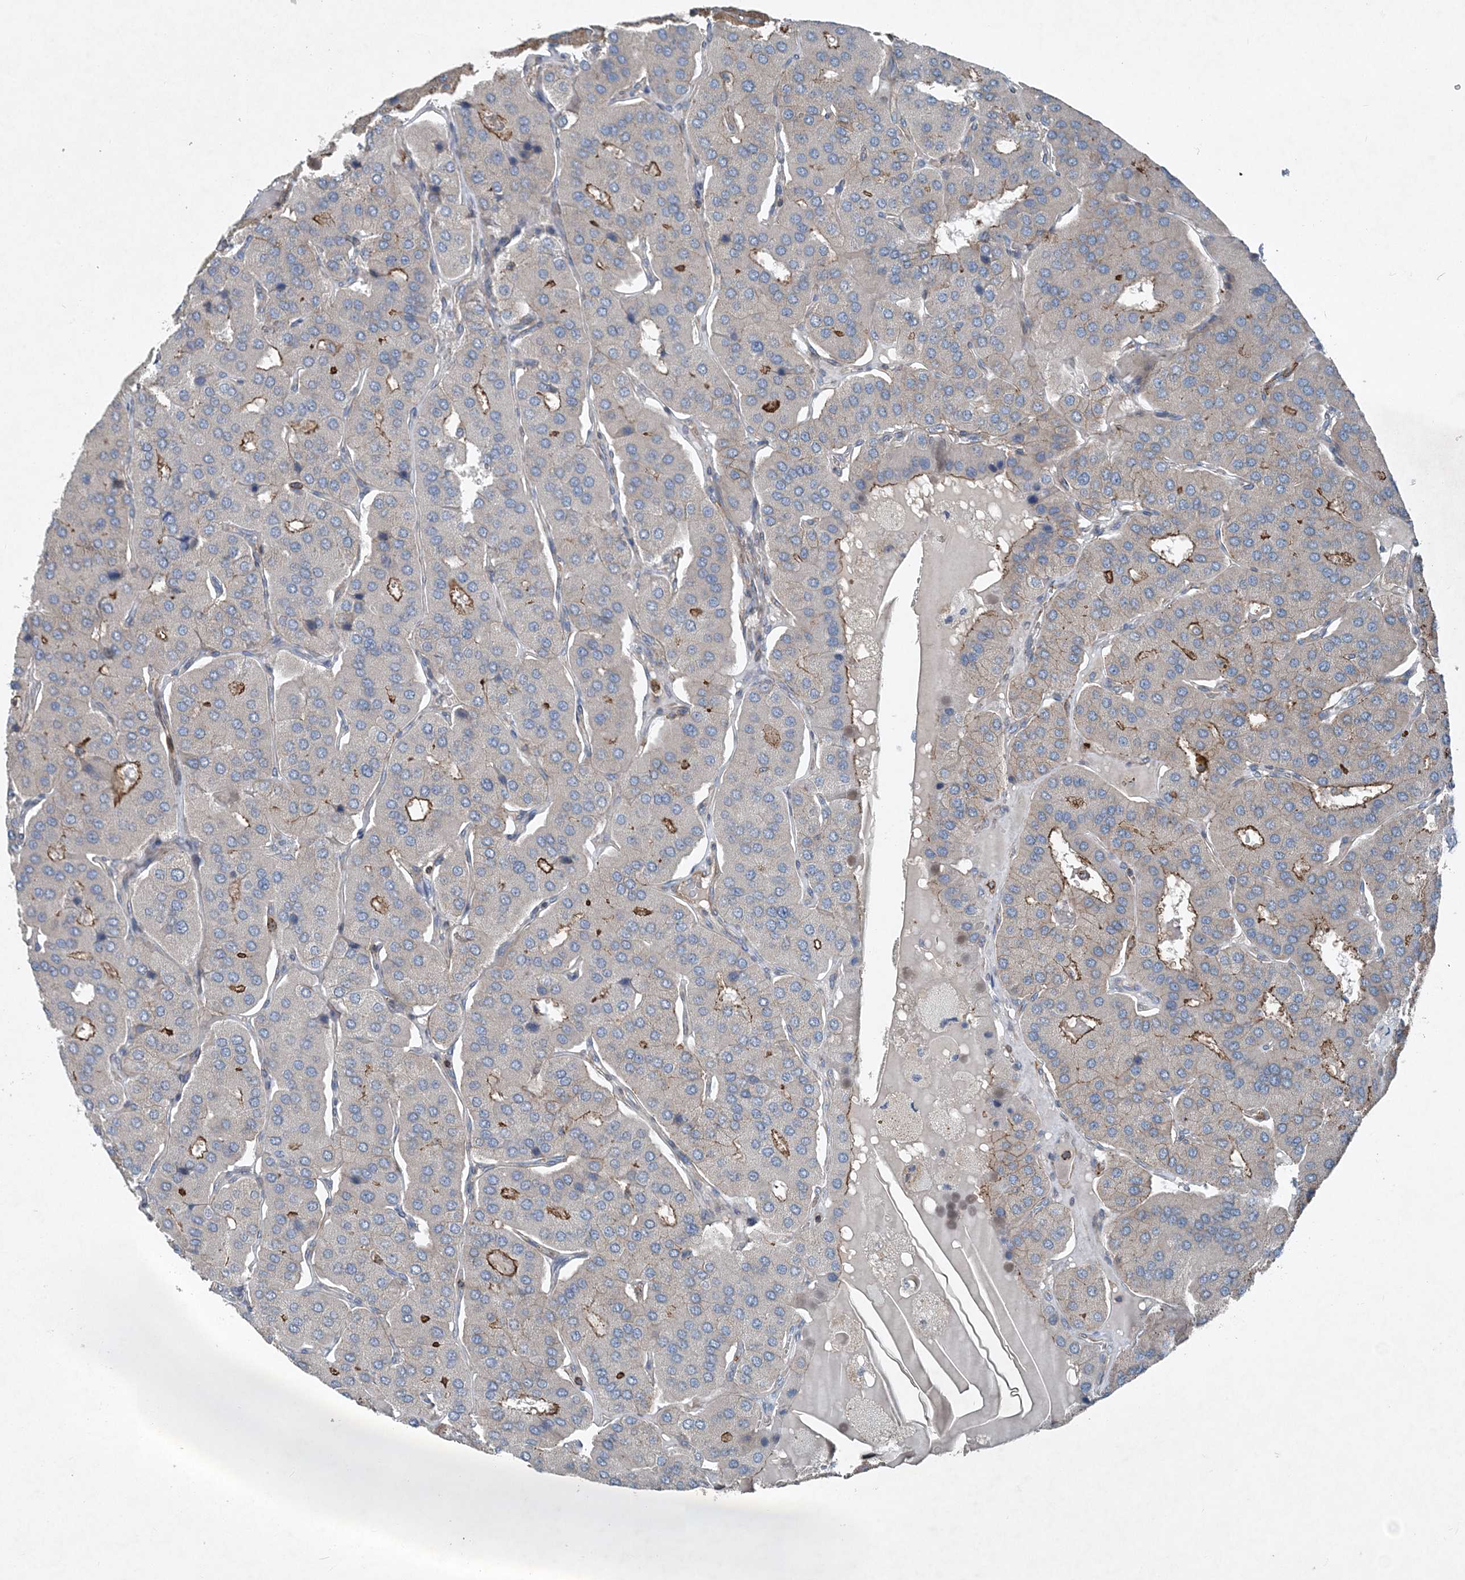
{"staining": {"intensity": "moderate", "quantity": "<25%", "location": "cytoplasmic/membranous"}, "tissue": "parathyroid gland", "cell_type": "Glandular cells", "image_type": "normal", "snomed": [{"axis": "morphology", "description": "Normal tissue, NOS"}, {"axis": "morphology", "description": "Adenoma, NOS"}, {"axis": "topography", "description": "Parathyroid gland"}], "caption": "The immunohistochemical stain shows moderate cytoplasmic/membranous staining in glandular cells of normal parathyroid gland. (DAB IHC with brightfield microscopy, high magnification).", "gene": "DGUOK", "patient": {"sex": "female", "age": 86}}